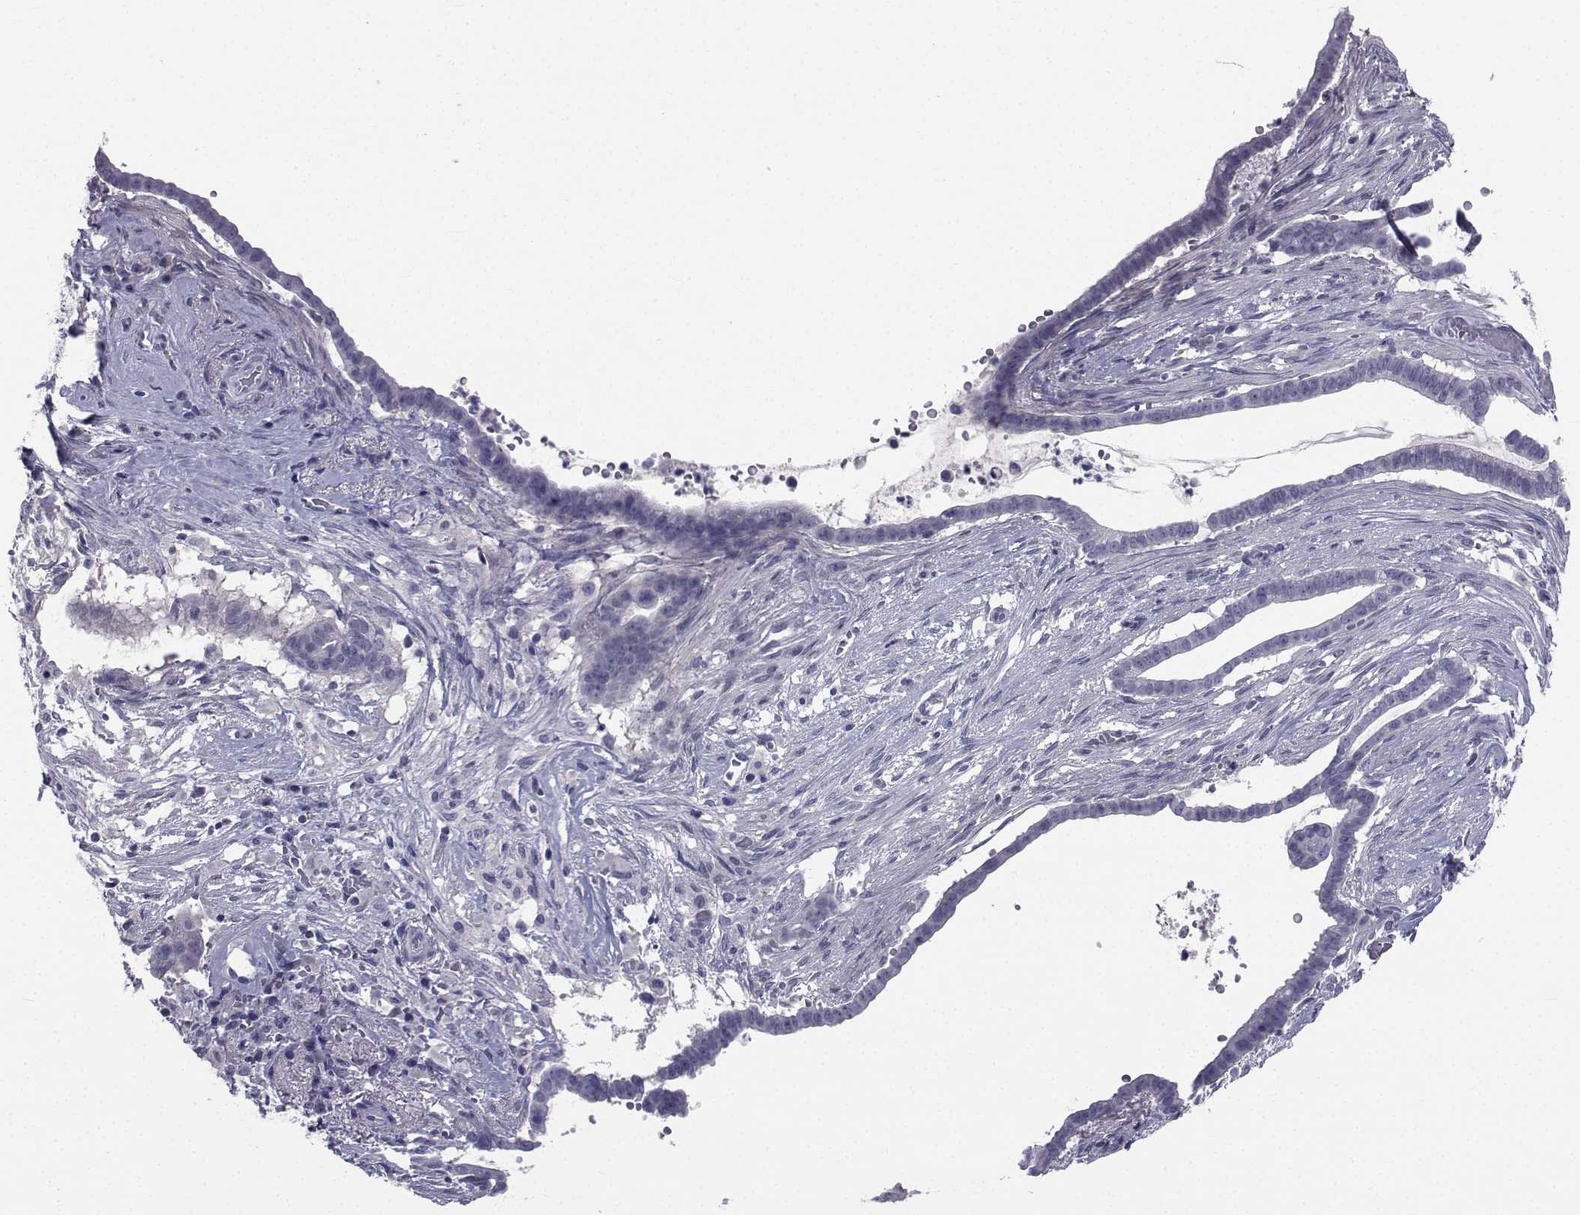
{"staining": {"intensity": "negative", "quantity": "none", "location": "none"}, "tissue": "pancreatic cancer", "cell_type": "Tumor cells", "image_type": "cancer", "snomed": [{"axis": "morphology", "description": "Adenocarcinoma, NOS"}, {"axis": "topography", "description": "Pancreas"}], "caption": "Image shows no protein positivity in tumor cells of pancreatic cancer tissue.", "gene": "CHRNA1", "patient": {"sex": "male", "age": 61}}